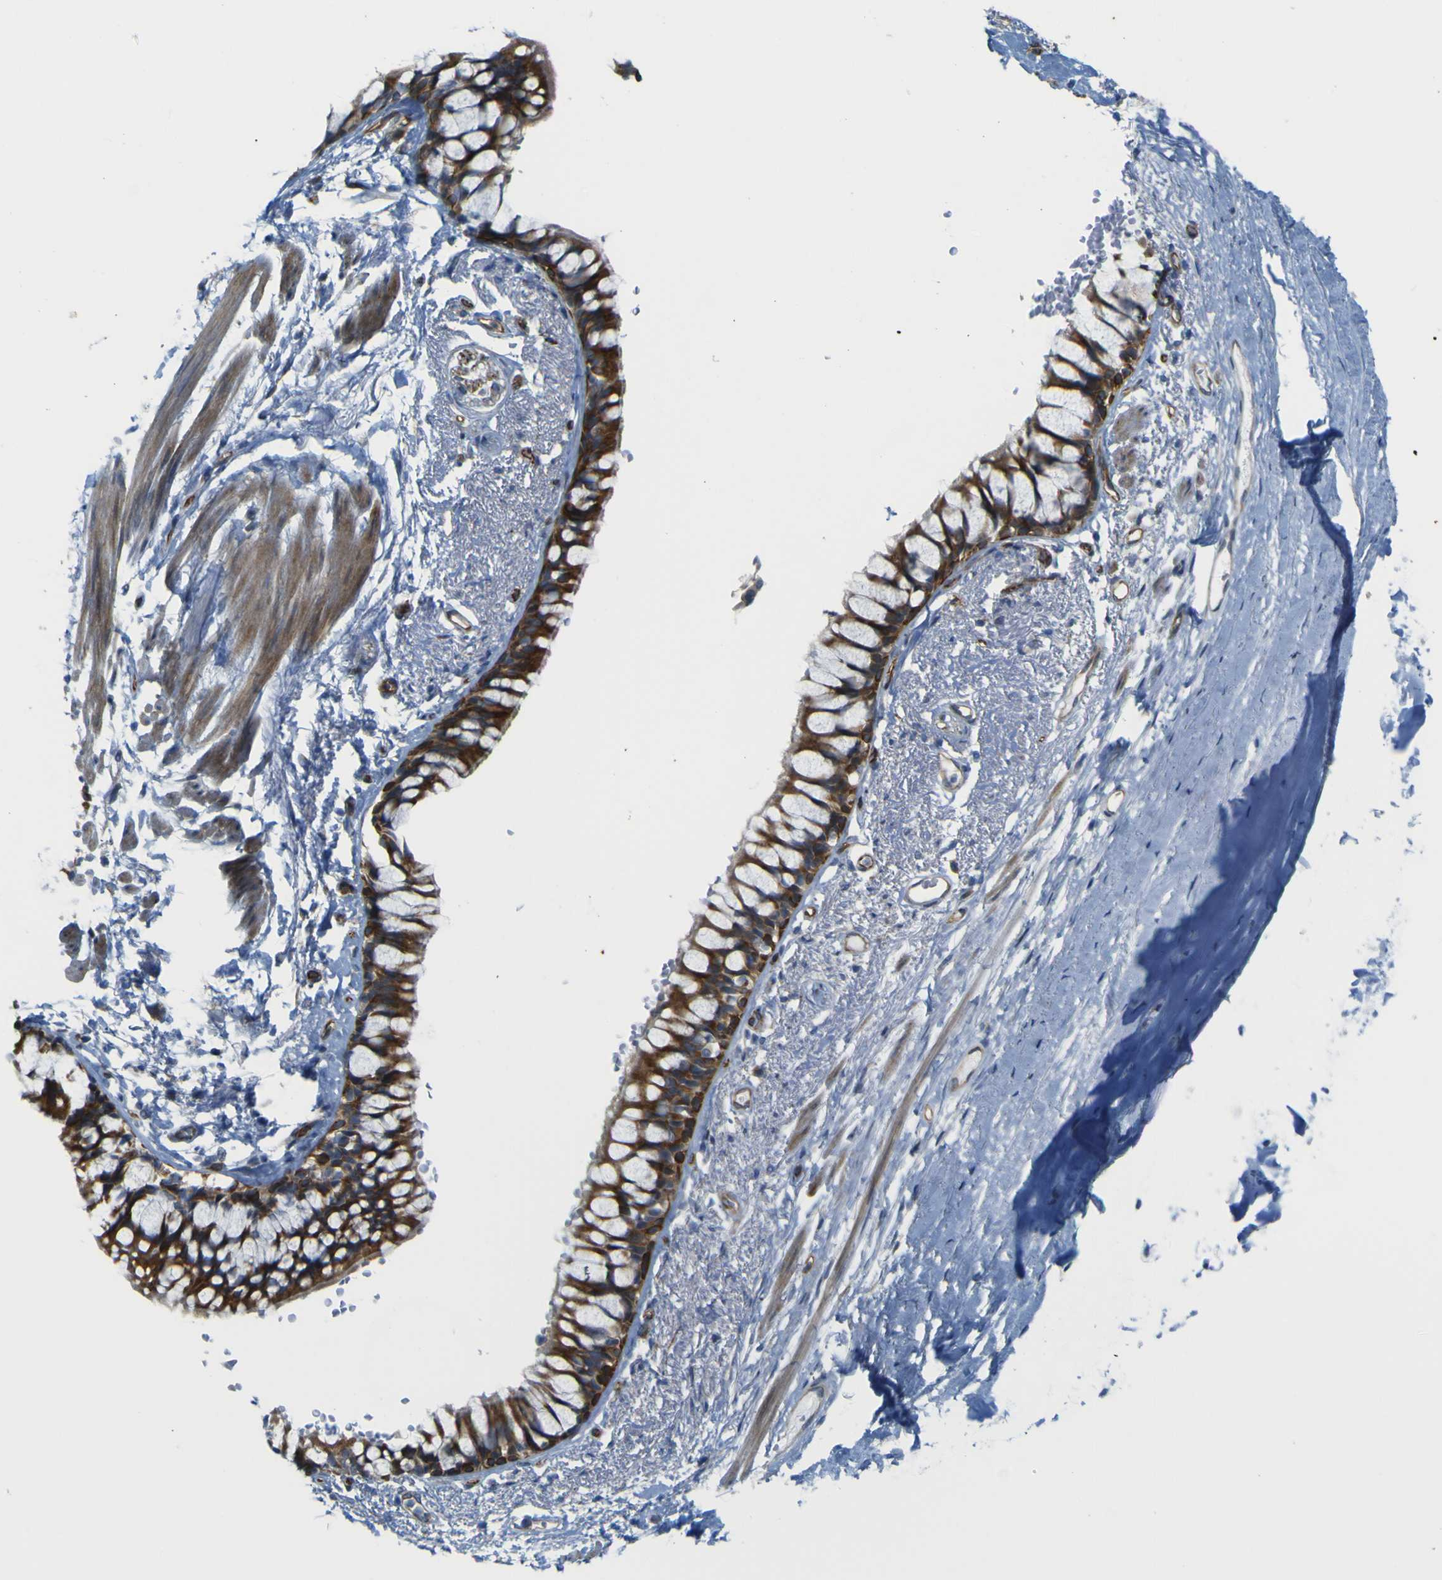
{"staining": {"intensity": "weak", "quantity": ">75%", "location": "cytoplasmic/membranous"}, "tissue": "adipose tissue", "cell_type": "Adipocytes", "image_type": "normal", "snomed": [{"axis": "morphology", "description": "Normal tissue, NOS"}, {"axis": "topography", "description": "Cartilage tissue"}, {"axis": "topography", "description": "Bronchus"}], "caption": "Adipose tissue stained for a protein (brown) exhibits weak cytoplasmic/membranous positive staining in approximately >75% of adipocytes.", "gene": "JPH1", "patient": {"sex": "female", "age": 73}}